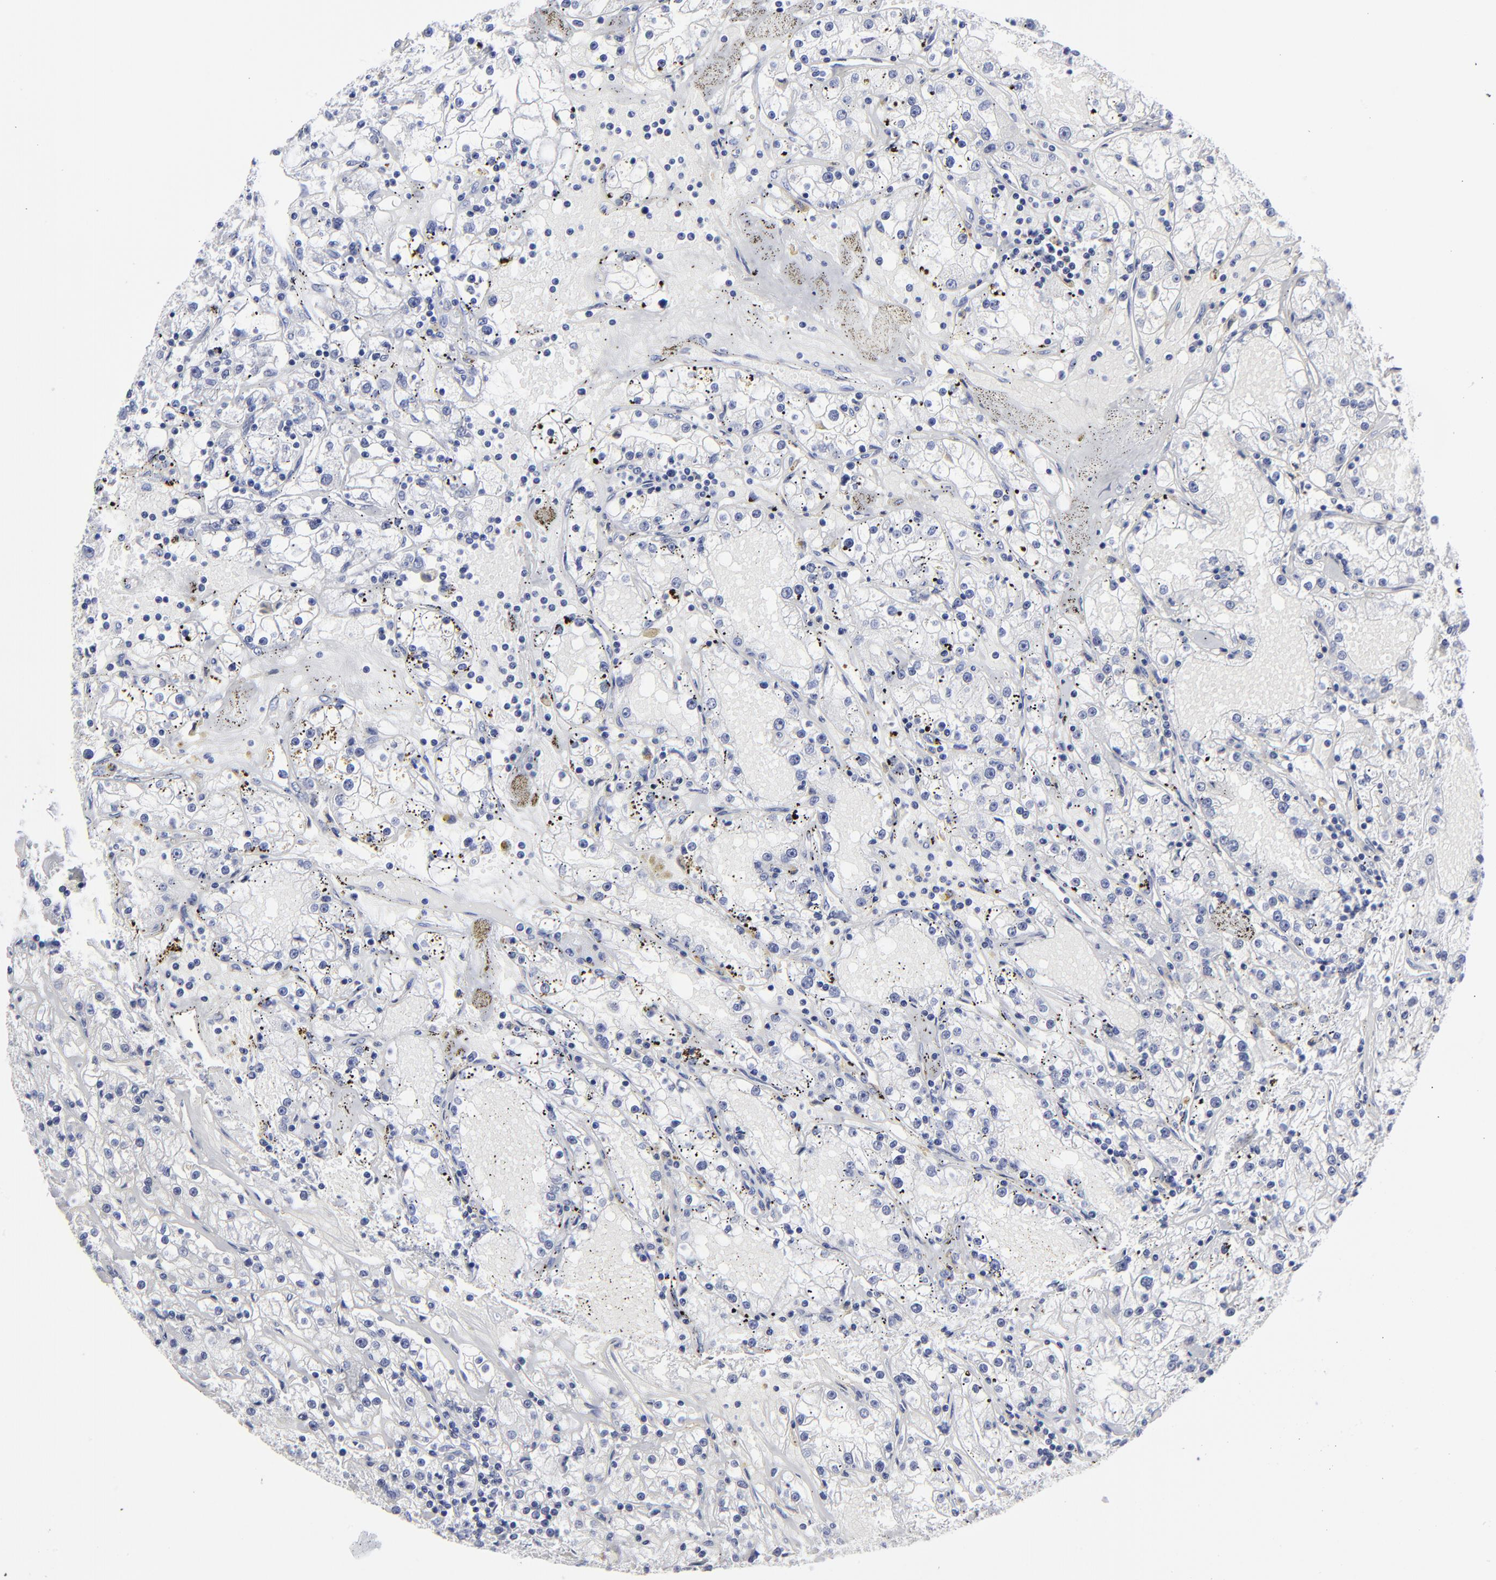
{"staining": {"intensity": "negative", "quantity": "none", "location": "none"}, "tissue": "renal cancer", "cell_type": "Tumor cells", "image_type": "cancer", "snomed": [{"axis": "morphology", "description": "Adenocarcinoma, NOS"}, {"axis": "topography", "description": "Kidney"}], "caption": "High magnification brightfield microscopy of adenocarcinoma (renal) stained with DAB (3,3'-diaminobenzidine) (brown) and counterstained with hematoxylin (blue): tumor cells show no significant positivity.", "gene": "DCN", "patient": {"sex": "male", "age": 56}}